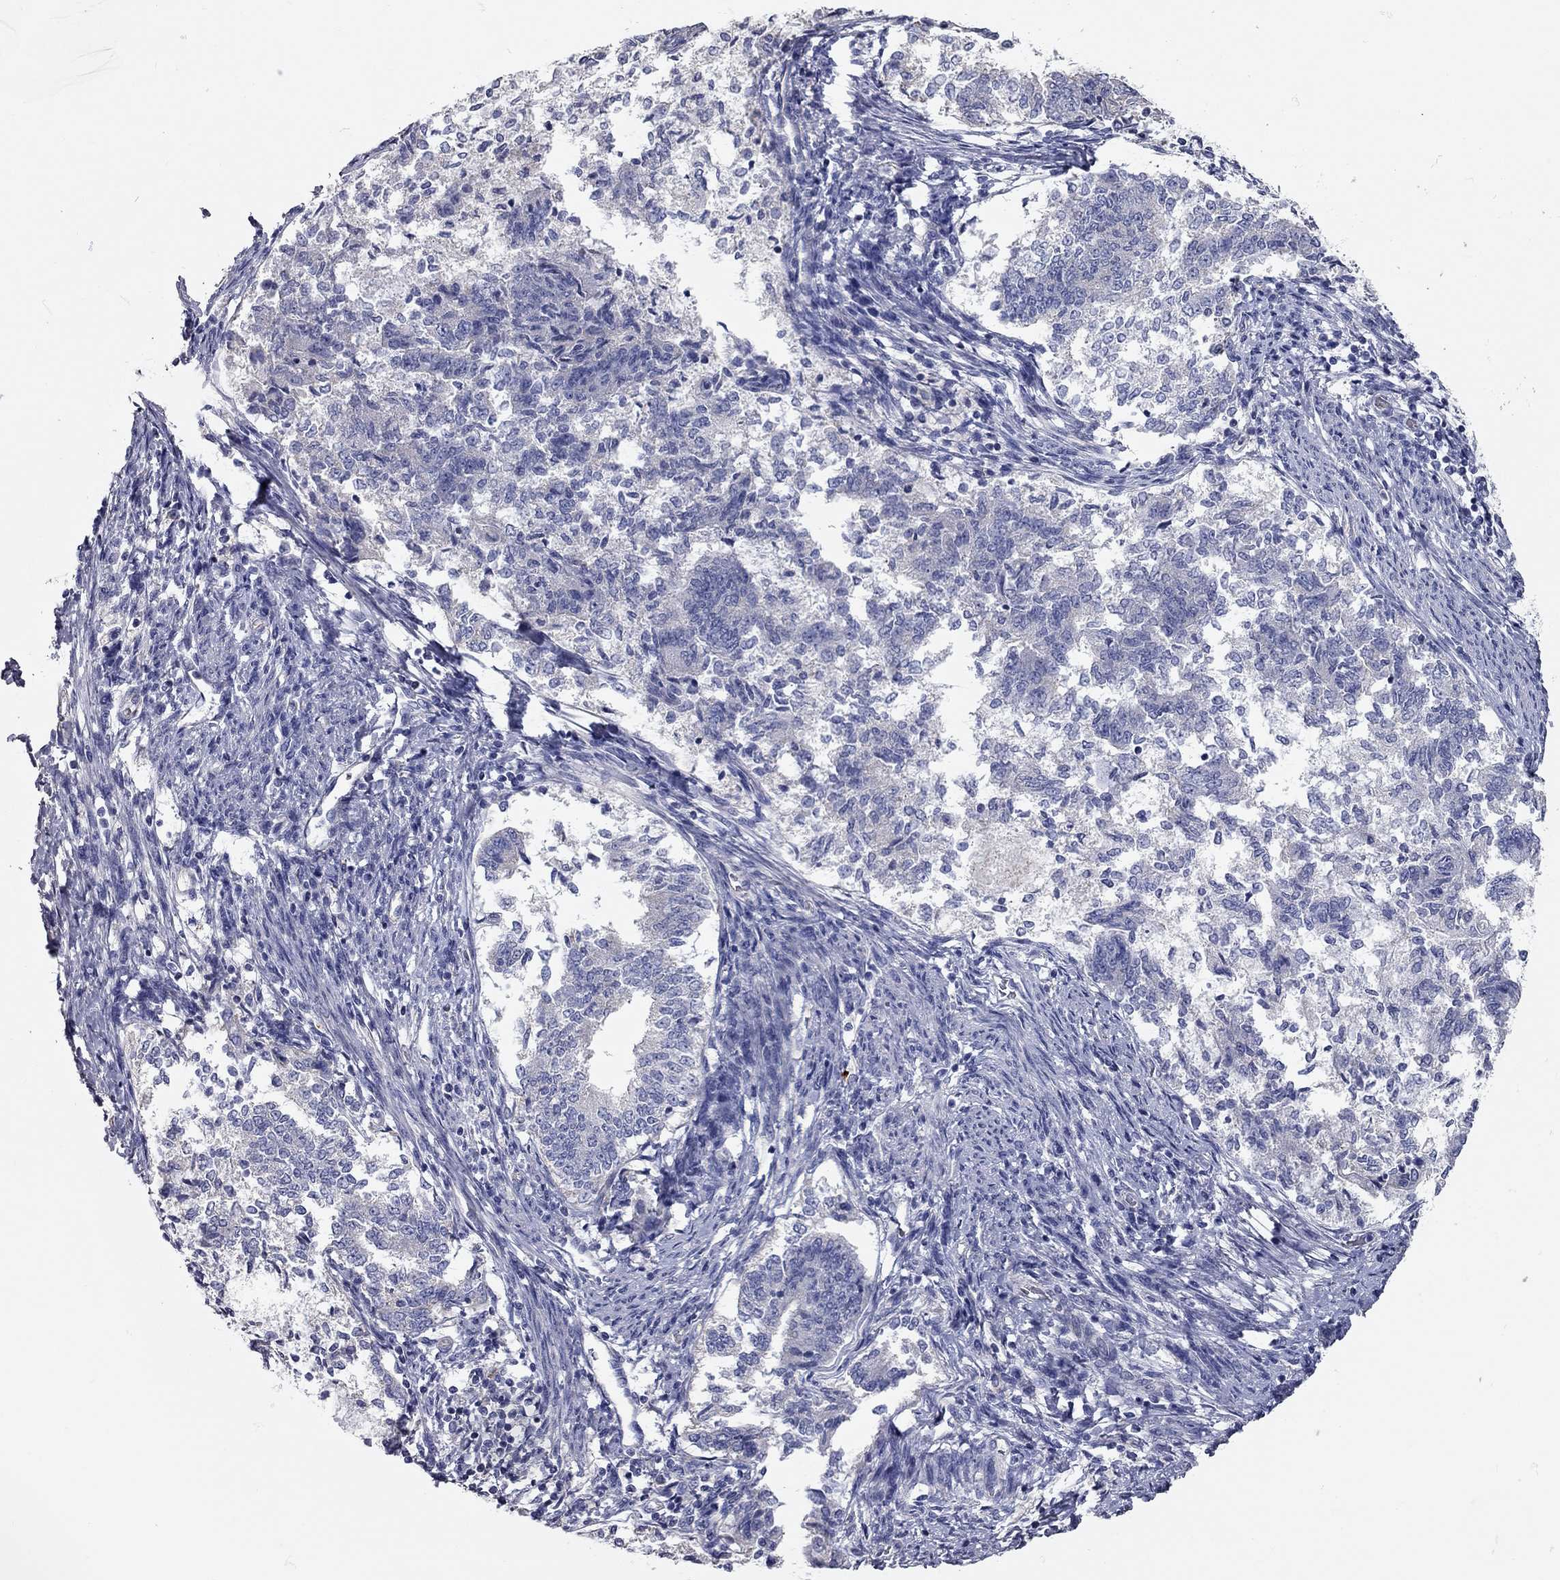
{"staining": {"intensity": "negative", "quantity": "none", "location": "none"}, "tissue": "endometrial cancer", "cell_type": "Tumor cells", "image_type": "cancer", "snomed": [{"axis": "morphology", "description": "Adenocarcinoma, NOS"}, {"axis": "topography", "description": "Endometrium"}], "caption": "Tumor cells show no significant protein staining in endometrial cancer.", "gene": "C10orf90", "patient": {"sex": "female", "age": 65}}